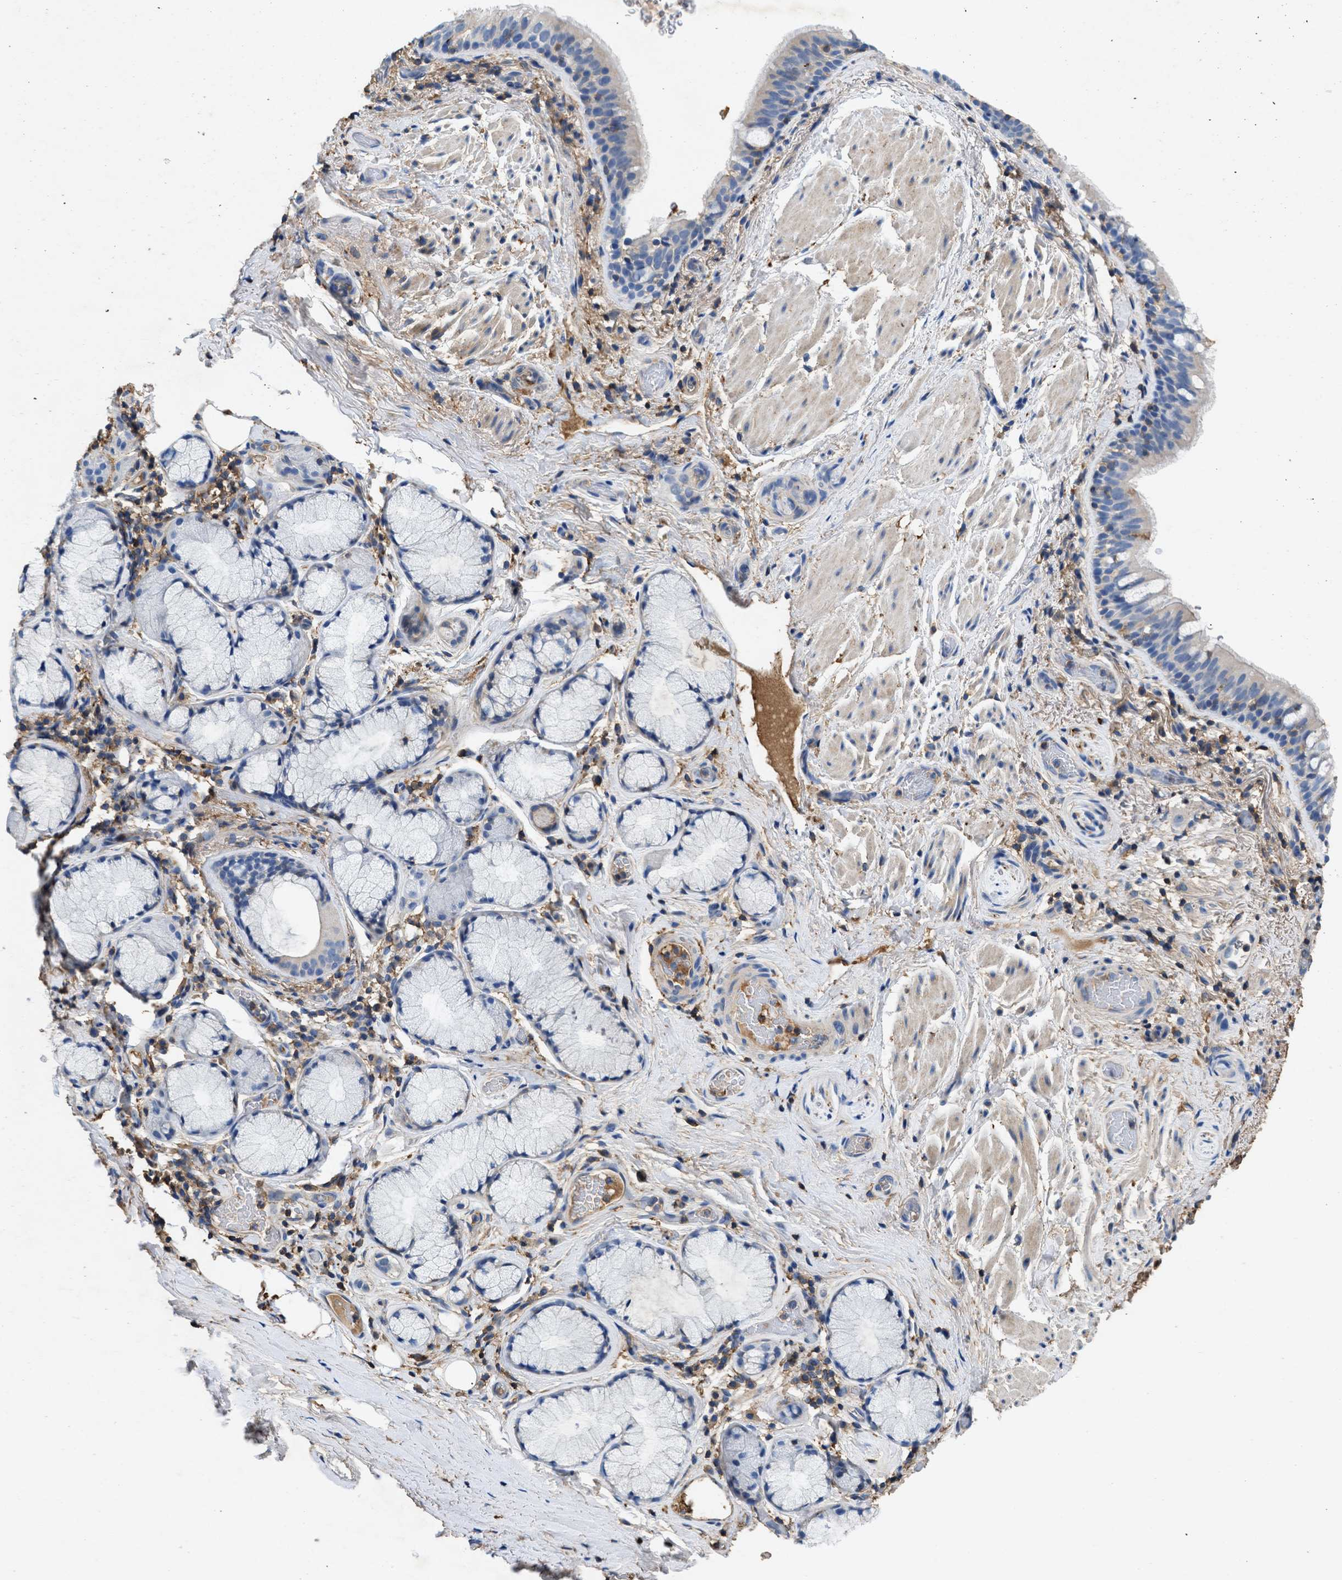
{"staining": {"intensity": "negative", "quantity": "none", "location": "none"}, "tissue": "bronchus", "cell_type": "Respiratory epithelial cells", "image_type": "normal", "snomed": [{"axis": "morphology", "description": "Normal tissue, NOS"}, {"axis": "morphology", "description": "Inflammation, NOS"}, {"axis": "topography", "description": "Cartilage tissue"}, {"axis": "topography", "description": "Bronchus"}], "caption": "This is an immunohistochemistry photomicrograph of unremarkable human bronchus. There is no staining in respiratory epithelial cells.", "gene": "KCNQ4", "patient": {"sex": "male", "age": 77}}